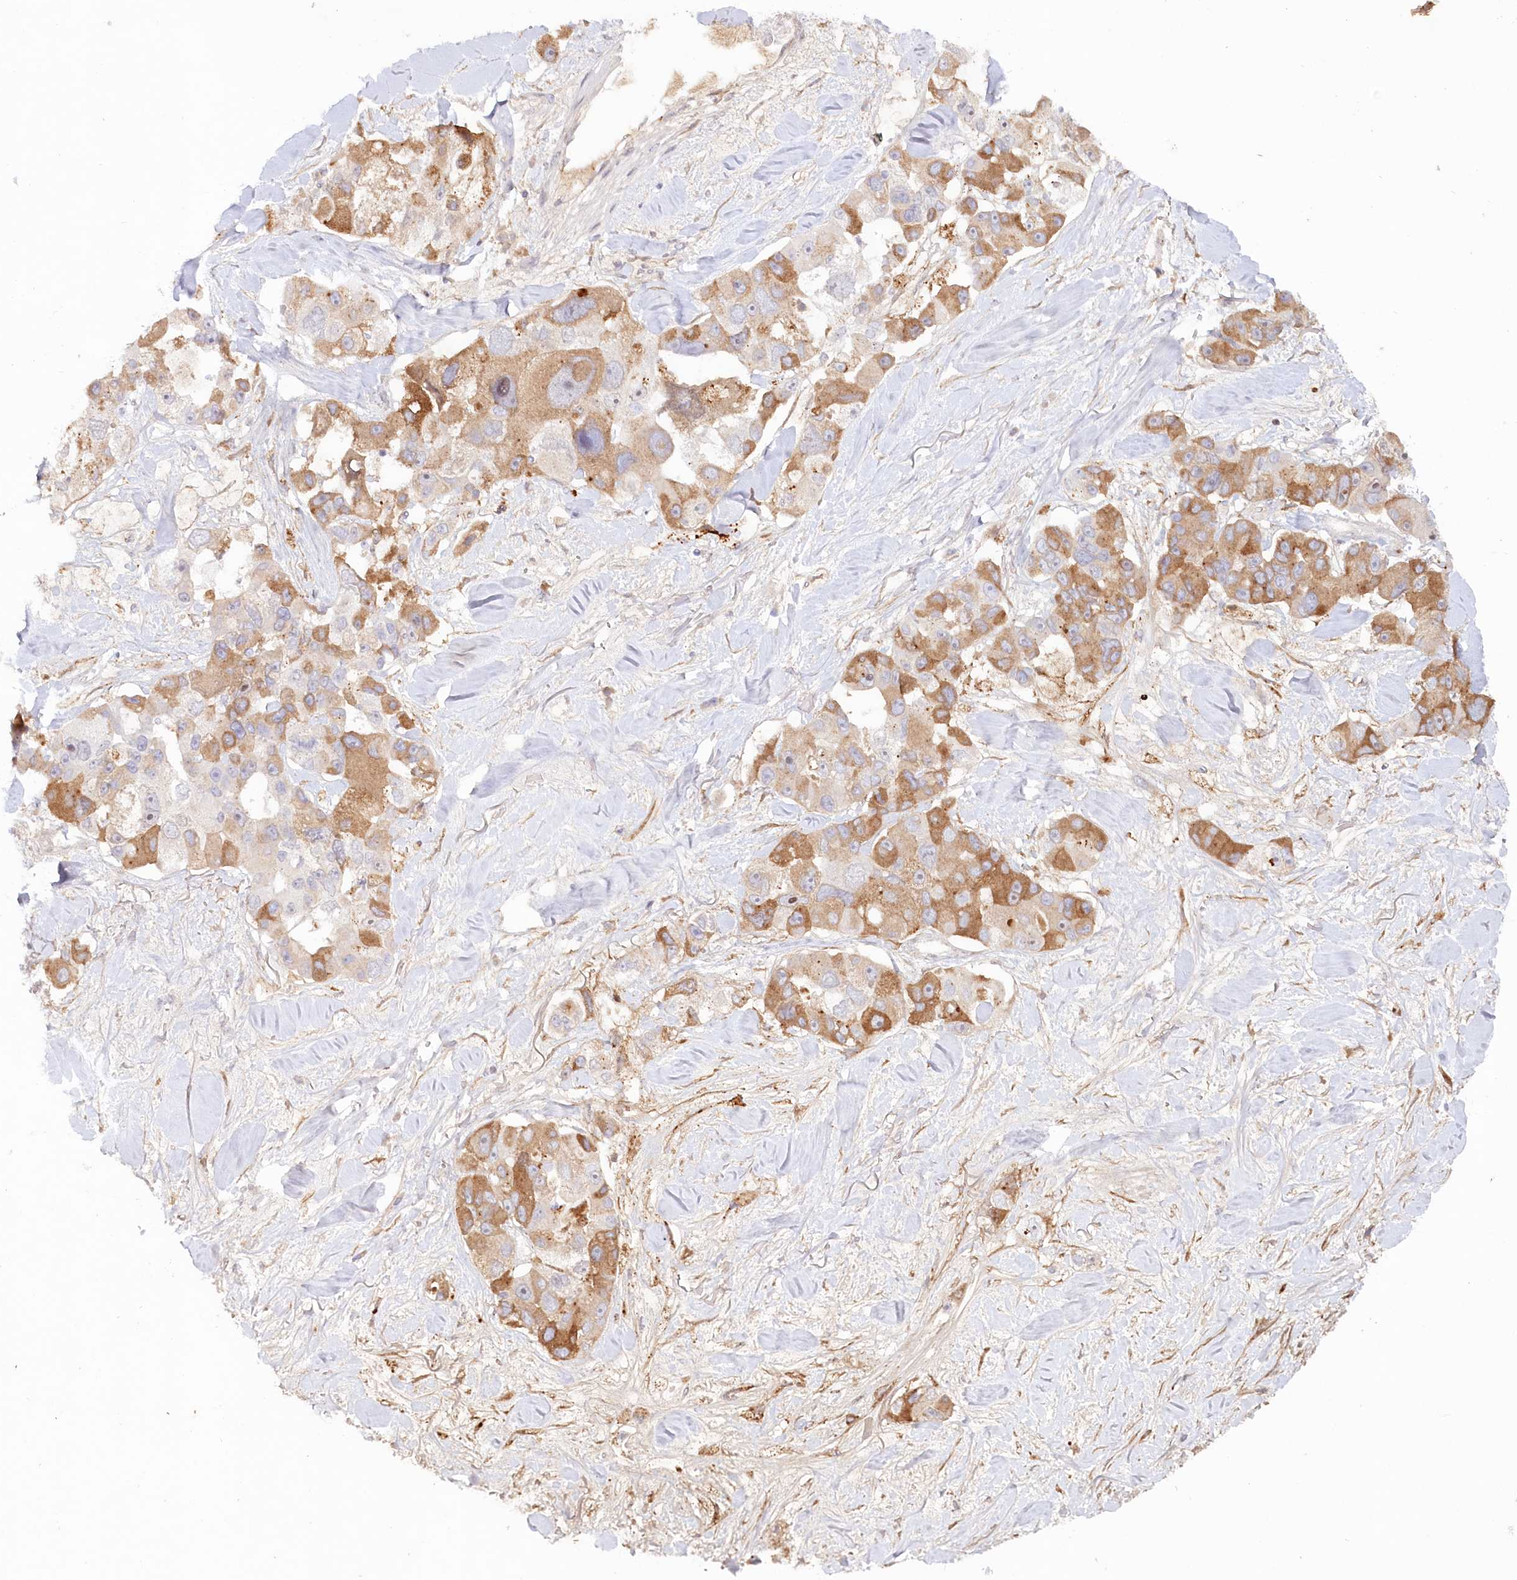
{"staining": {"intensity": "moderate", "quantity": "25%-75%", "location": "cytoplasmic/membranous"}, "tissue": "lung cancer", "cell_type": "Tumor cells", "image_type": "cancer", "snomed": [{"axis": "morphology", "description": "Adenocarcinoma, NOS"}, {"axis": "topography", "description": "Lung"}], "caption": "IHC of lung cancer (adenocarcinoma) shows medium levels of moderate cytoplasmic/membranous staining in approximately 25%-75% of tumor cells. IHC stains the protein of interest in brown and the nuclei are stained blue.", "gene": "PSAPL1", "patient": {"sex": "female", "age": 54}}